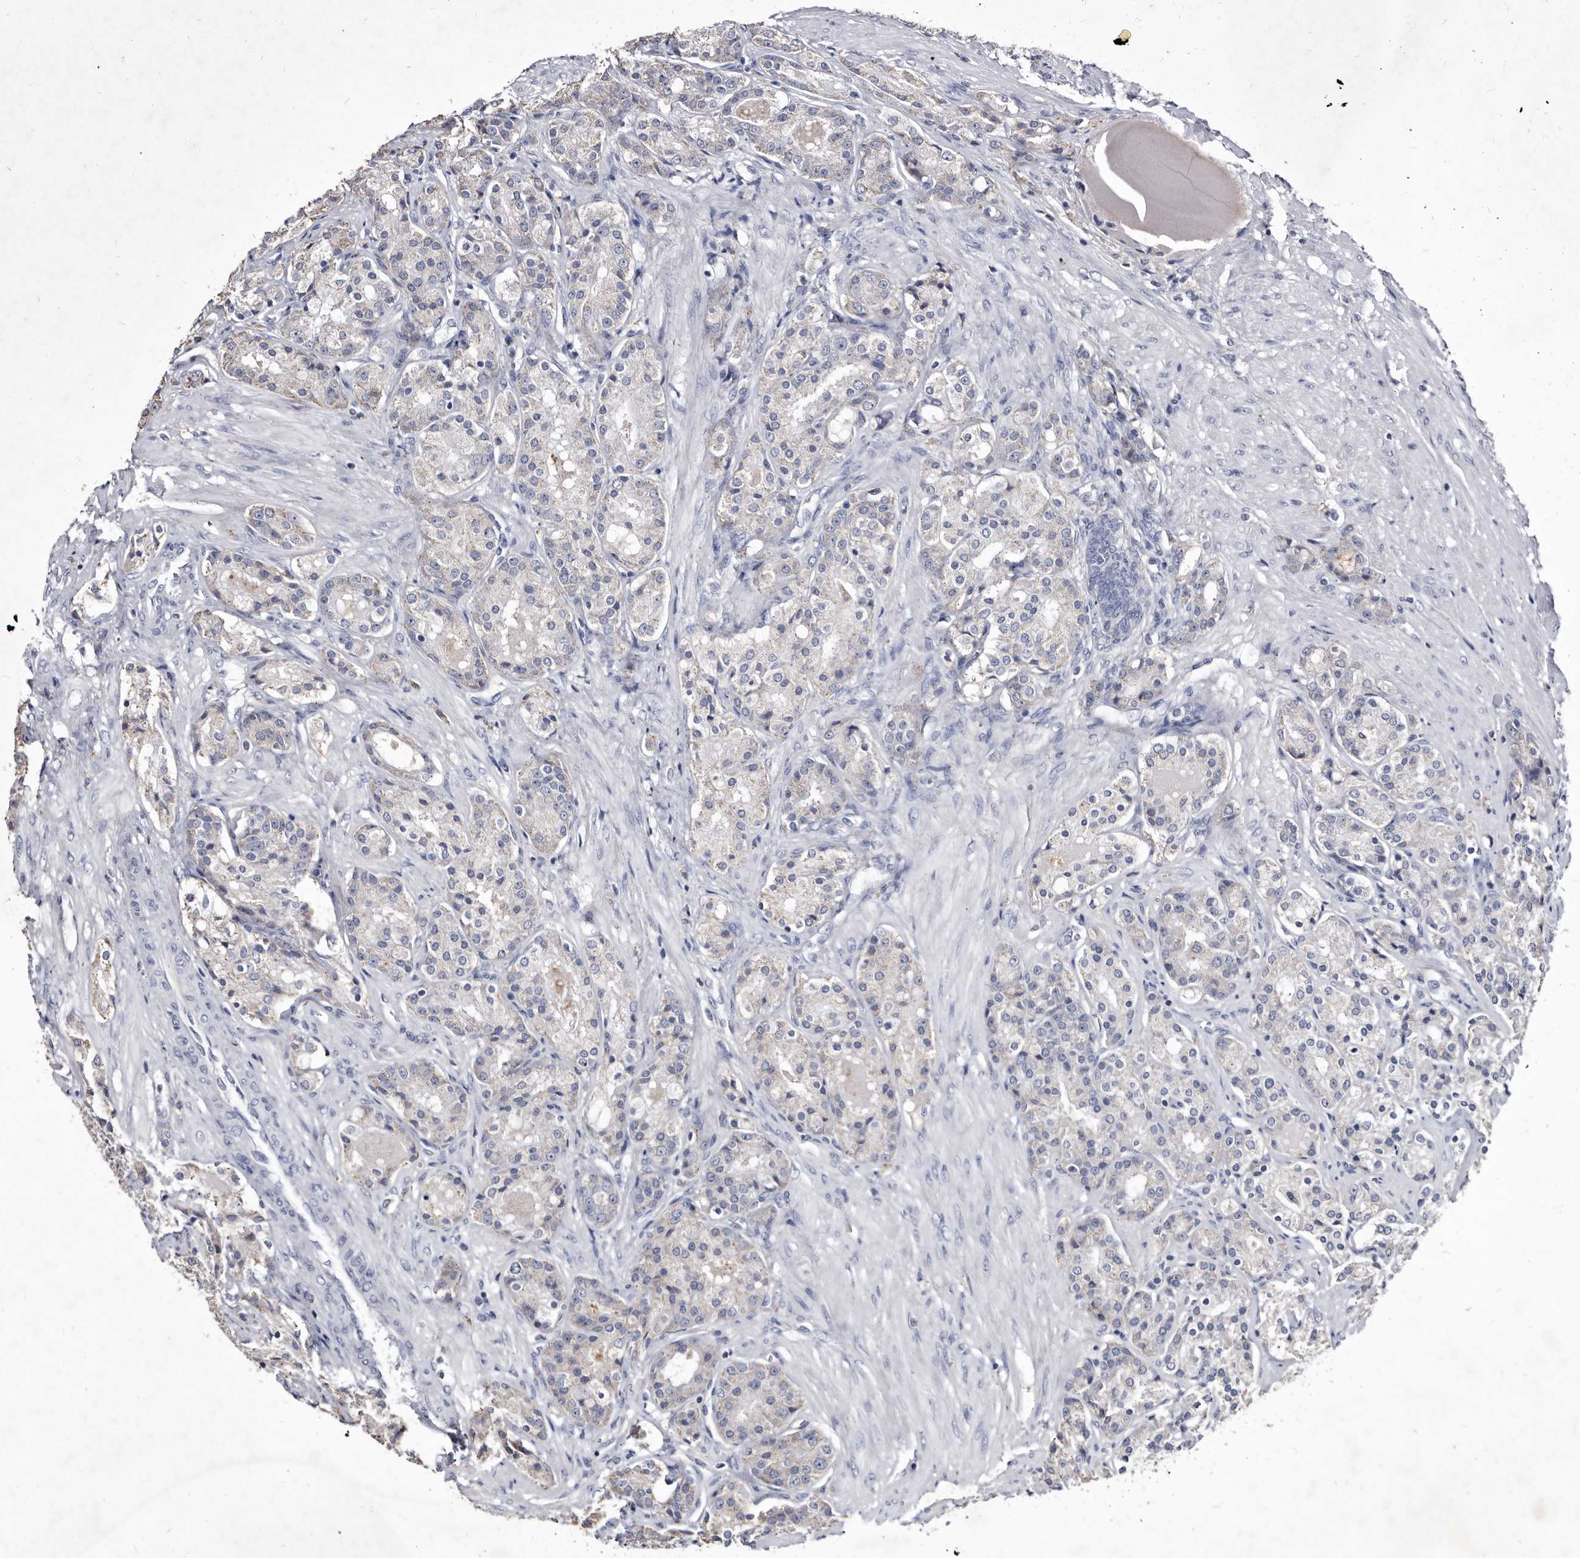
{"staining": {"intensity": "negative", "quantity": "none", "location": "none"}, "tissue": "prostate cancer", "cell_type": "Tumor cells", "image_type": "cancer", "snomed": [{"axis": "morphology", "description": "Adenocarcinoma, High grade"}, {"axis": "topography", "description": "Prostate"}], "caption": "This is a histopathology image of immunohistochemistry staining of prostate adenocarcinoma (high-grade), which shows no expression in tumor cells. (DAB (3,3'-diaminobenzidine) immunohistochemistry (IHC) visualized using brightfield microscopy, high magnification).", "gene": "SLC39A2", "patient": {"sex": "male", "age": 60}}